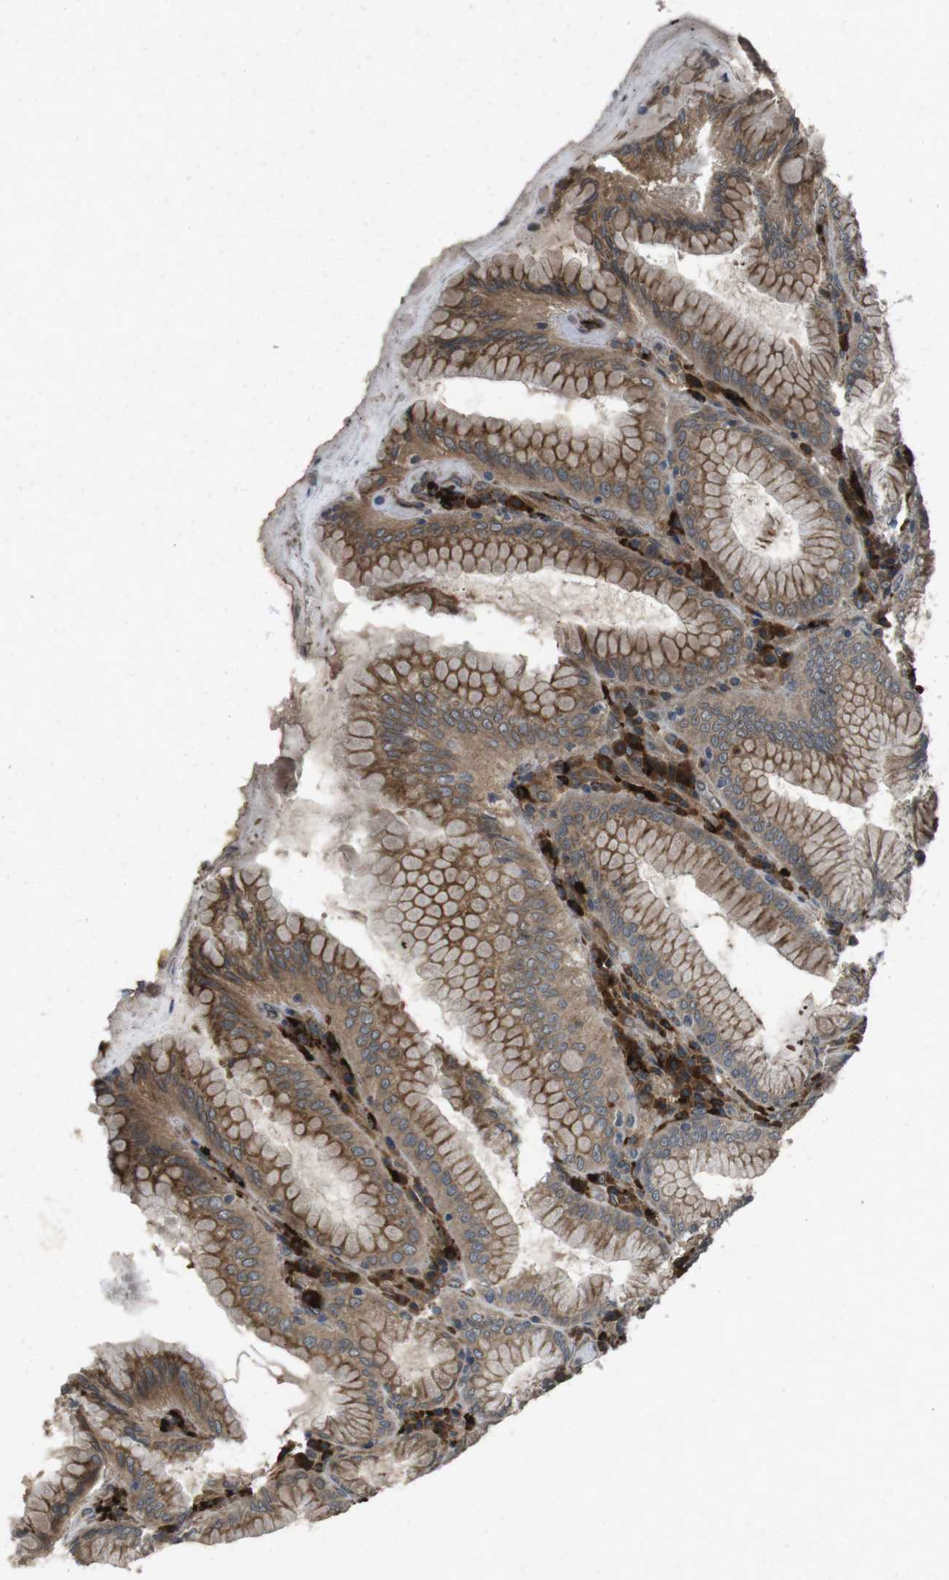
{"staining": {"intensity": "strong", "quantity": ">75%", "location": "cytoplasmic/membranous"}, "tissue": "stomach", "cell_type": "Glandular cells", "image_type": "normal", "snomed": [{"axis": "morphology", "description": "Normal tissue, NOS"}, {"axis": "topography", "description": "Stomach, lower"}], "caption": "This photomicrograph exhibits immunohistochemistry (IHC) staining of benign human stomach, with high strong cytoplasmic/membranous positivity in approximately >75% of glandular cells.", "gene": "FLCN", "patient": {"sex": "female", "age": 76}}